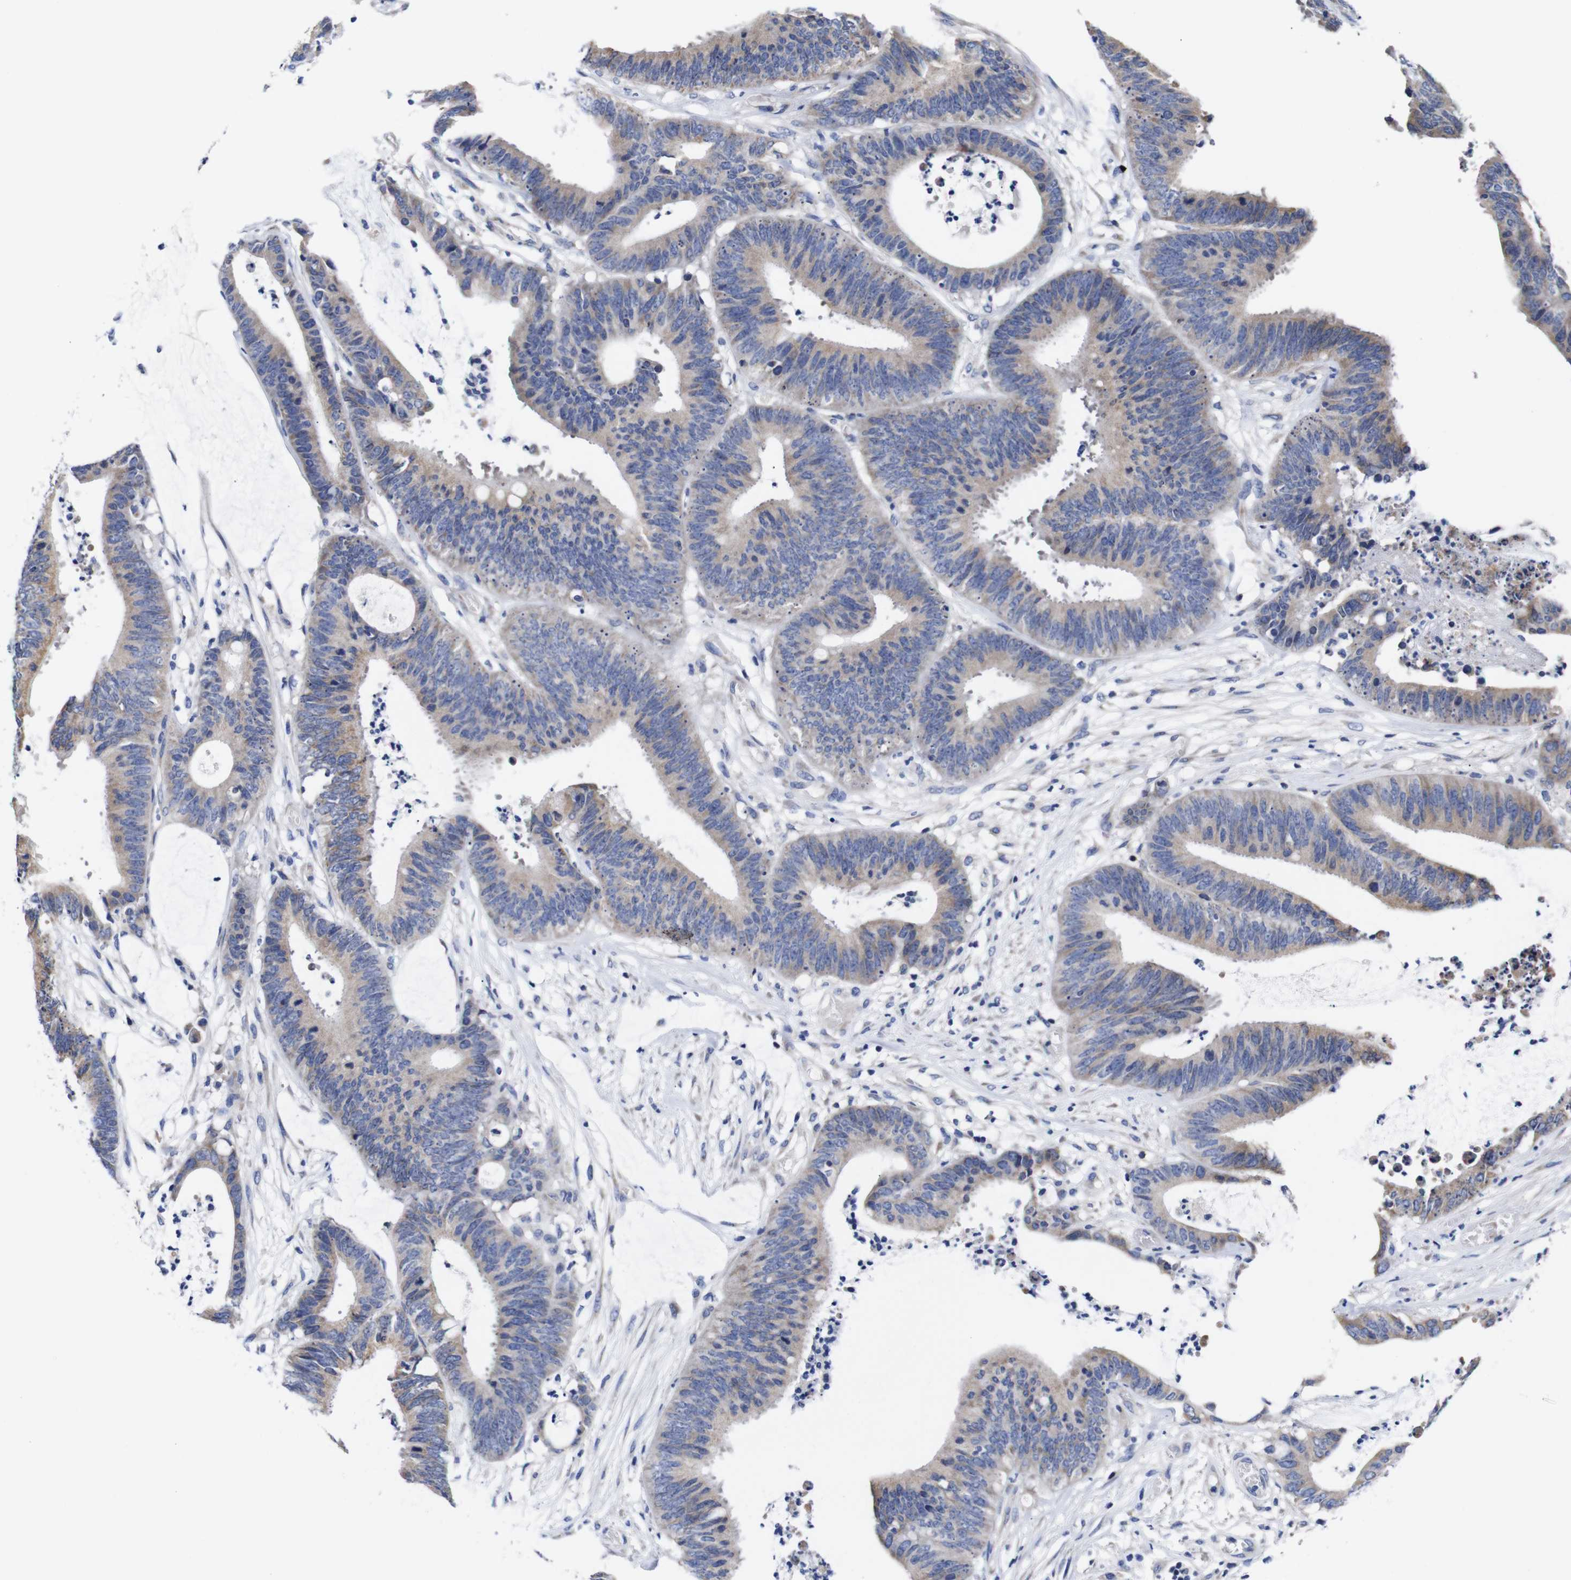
{"staining": {"intensity": "weak", "quantity": ">75%", "location": "cytoplasmic/membranous"}, "tissue": "colorectal cancer", "cell_type": "Tumor cells", "image_type": "cancer", "snomed": [{"axis": "morphology", "description": "Adenocarcinoma, NOS"}, {"axis": "topography", "description": "Rectum"}], "caption": "Protein staining by IHC exhibits weak cytoplasmic/membranous staining in about >75% of tumor cells in colorectal adenocarcinoma. The staining was performed using DAB (3,3'-diaminobenzidine), with brown indicating positive protein expression. Nuclei are stained blue with hematoxylin.", "gene": "OPN3", "patient": {"sex": "female", "age": 66}}